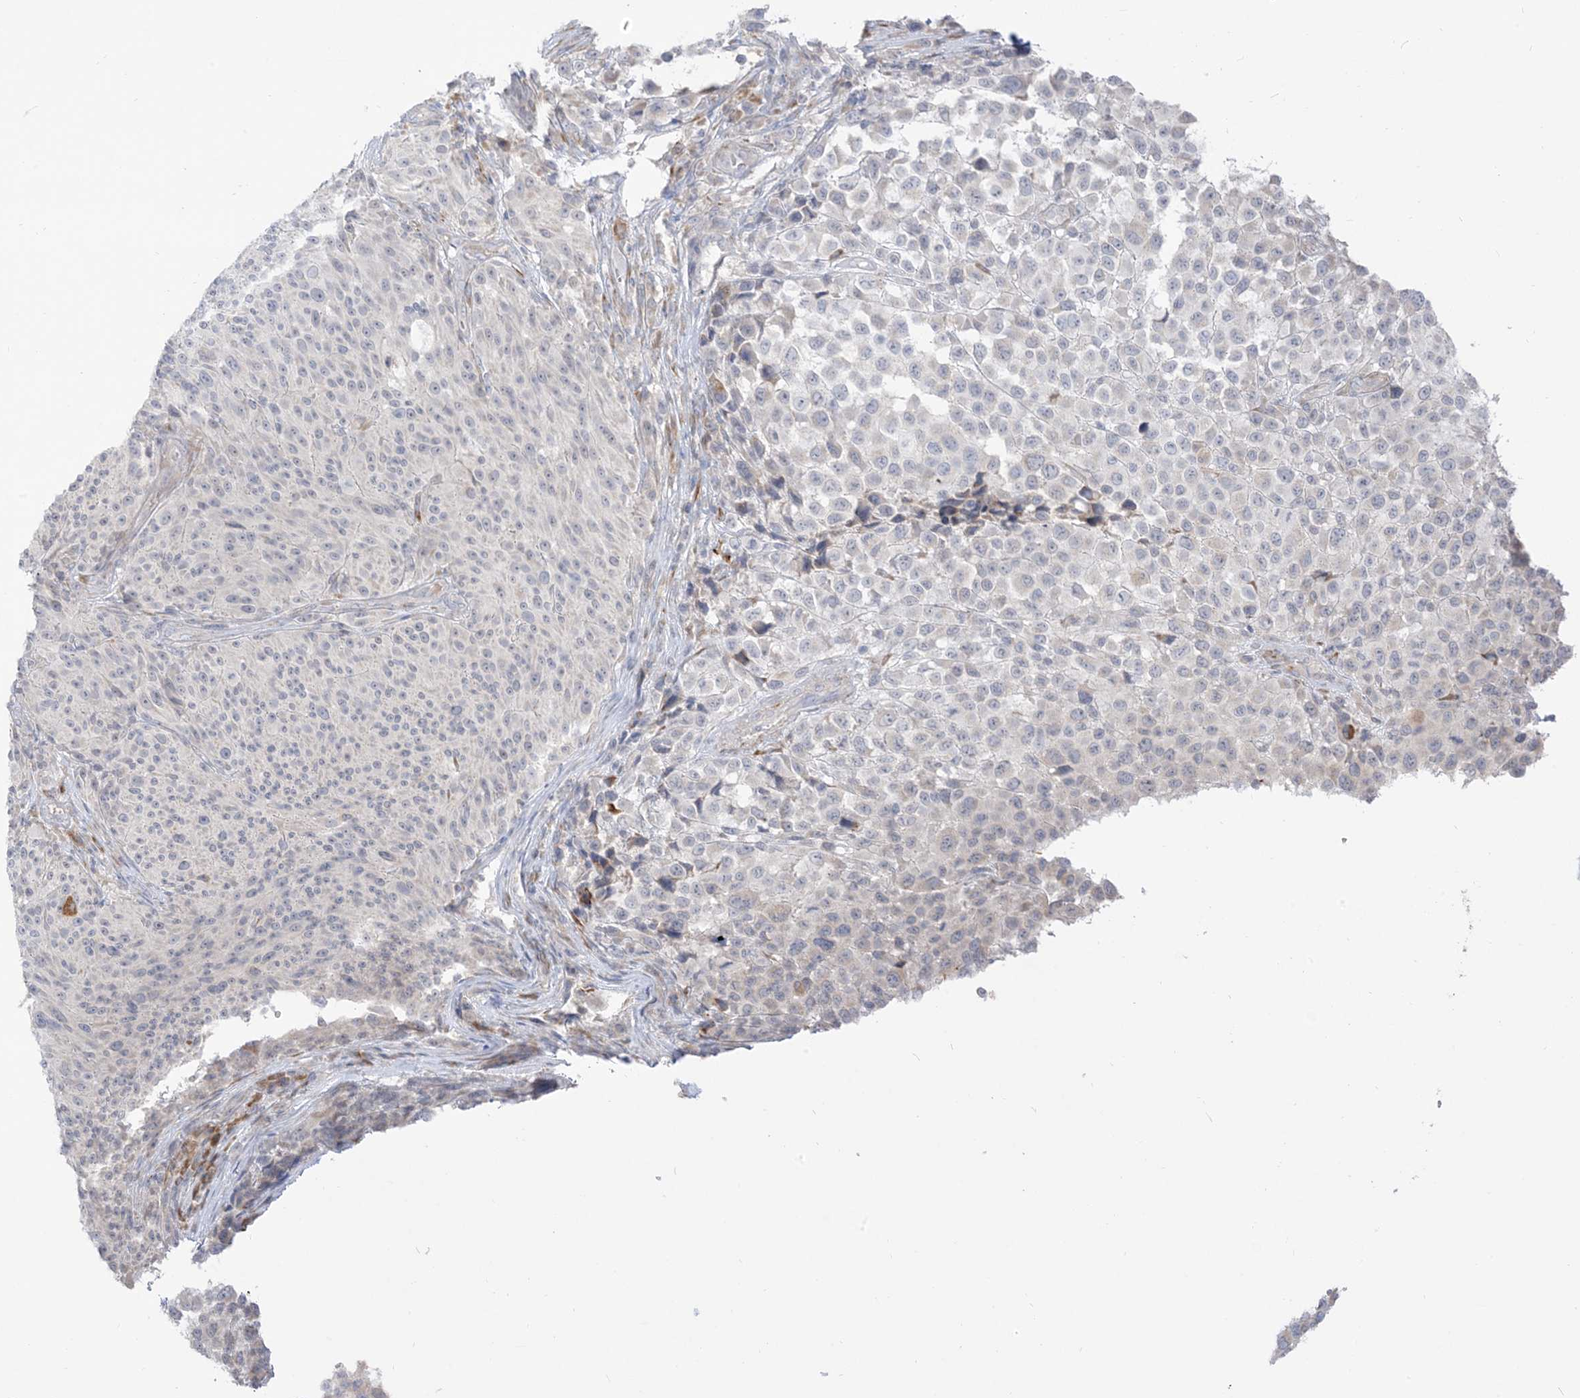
{"staining": {"intensity": "negative", "quantity": "none", "location": "none"}, "tissue": "melanoma", "cell_type": "Tumor cells", "image_type": "cancer", "snomed": [{"axis": "morphology", "description": "Malignant melanoma, NOS"}, {"axis": "topography", "description": "Skin"}], "caption": "Immunohistochemical staining of human melanoma shows no significant staining in tumor cells.", "gene": "LOXL3", "patient": {"sex": "male", "age": 53}}